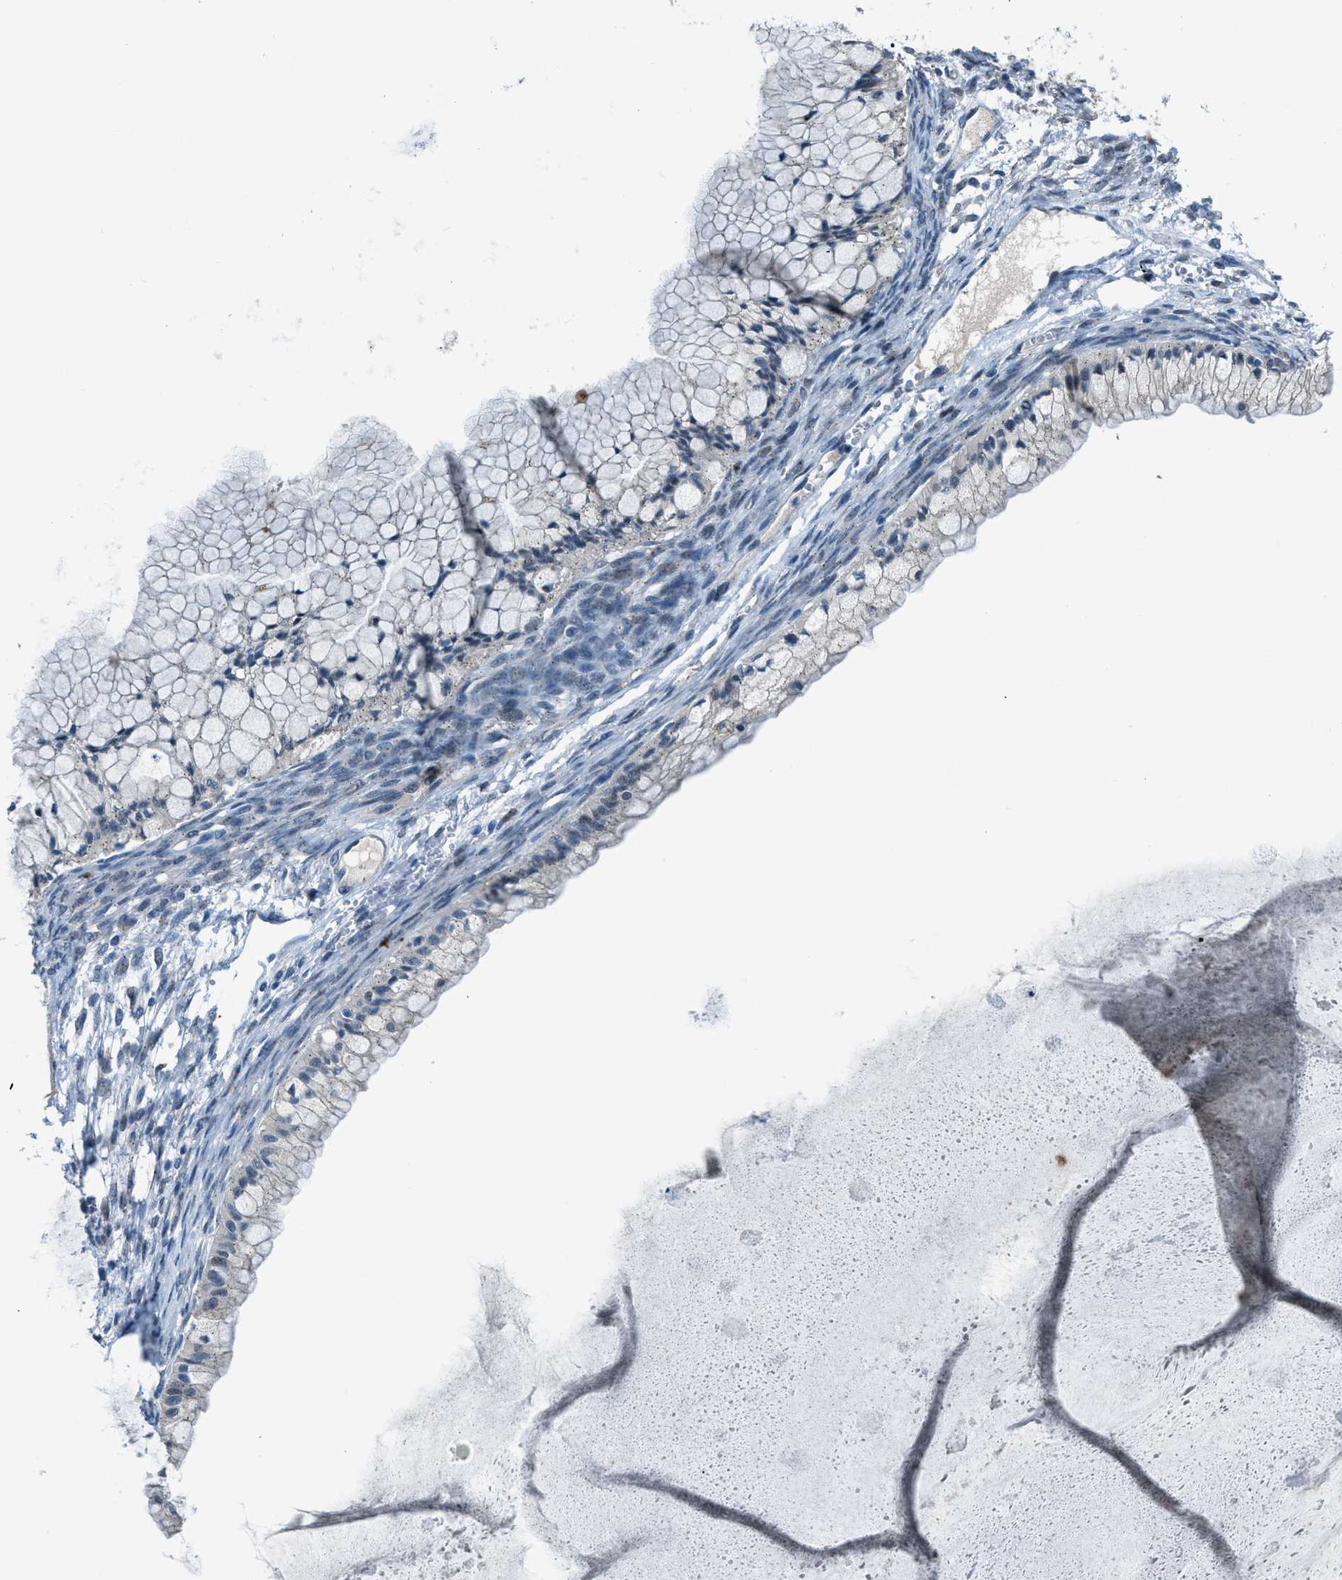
{"staining": {"intensity": "negative", "quantity": "none", "location": "none"}, "tissue": "ovarian cancer", "cell_type": "Tumor cells", "image_type": "cancer", "snomed": [{"axis": "morphology", "description": "Cystadenocarcinoma, mucinous, NOS"}, {"axis": "topography", "description": "Ovary"}], "caption": "This micrograph is of ovarian cancer stained with IHC to label a protein in brown with the nuclei are counter-stained blue. There is no expression in tumor cells. (DAB immunohistochemistry with hematoxylin counter stain).", "gene": "DUSP19", "patient": {"sex": "female", "age": 57}}